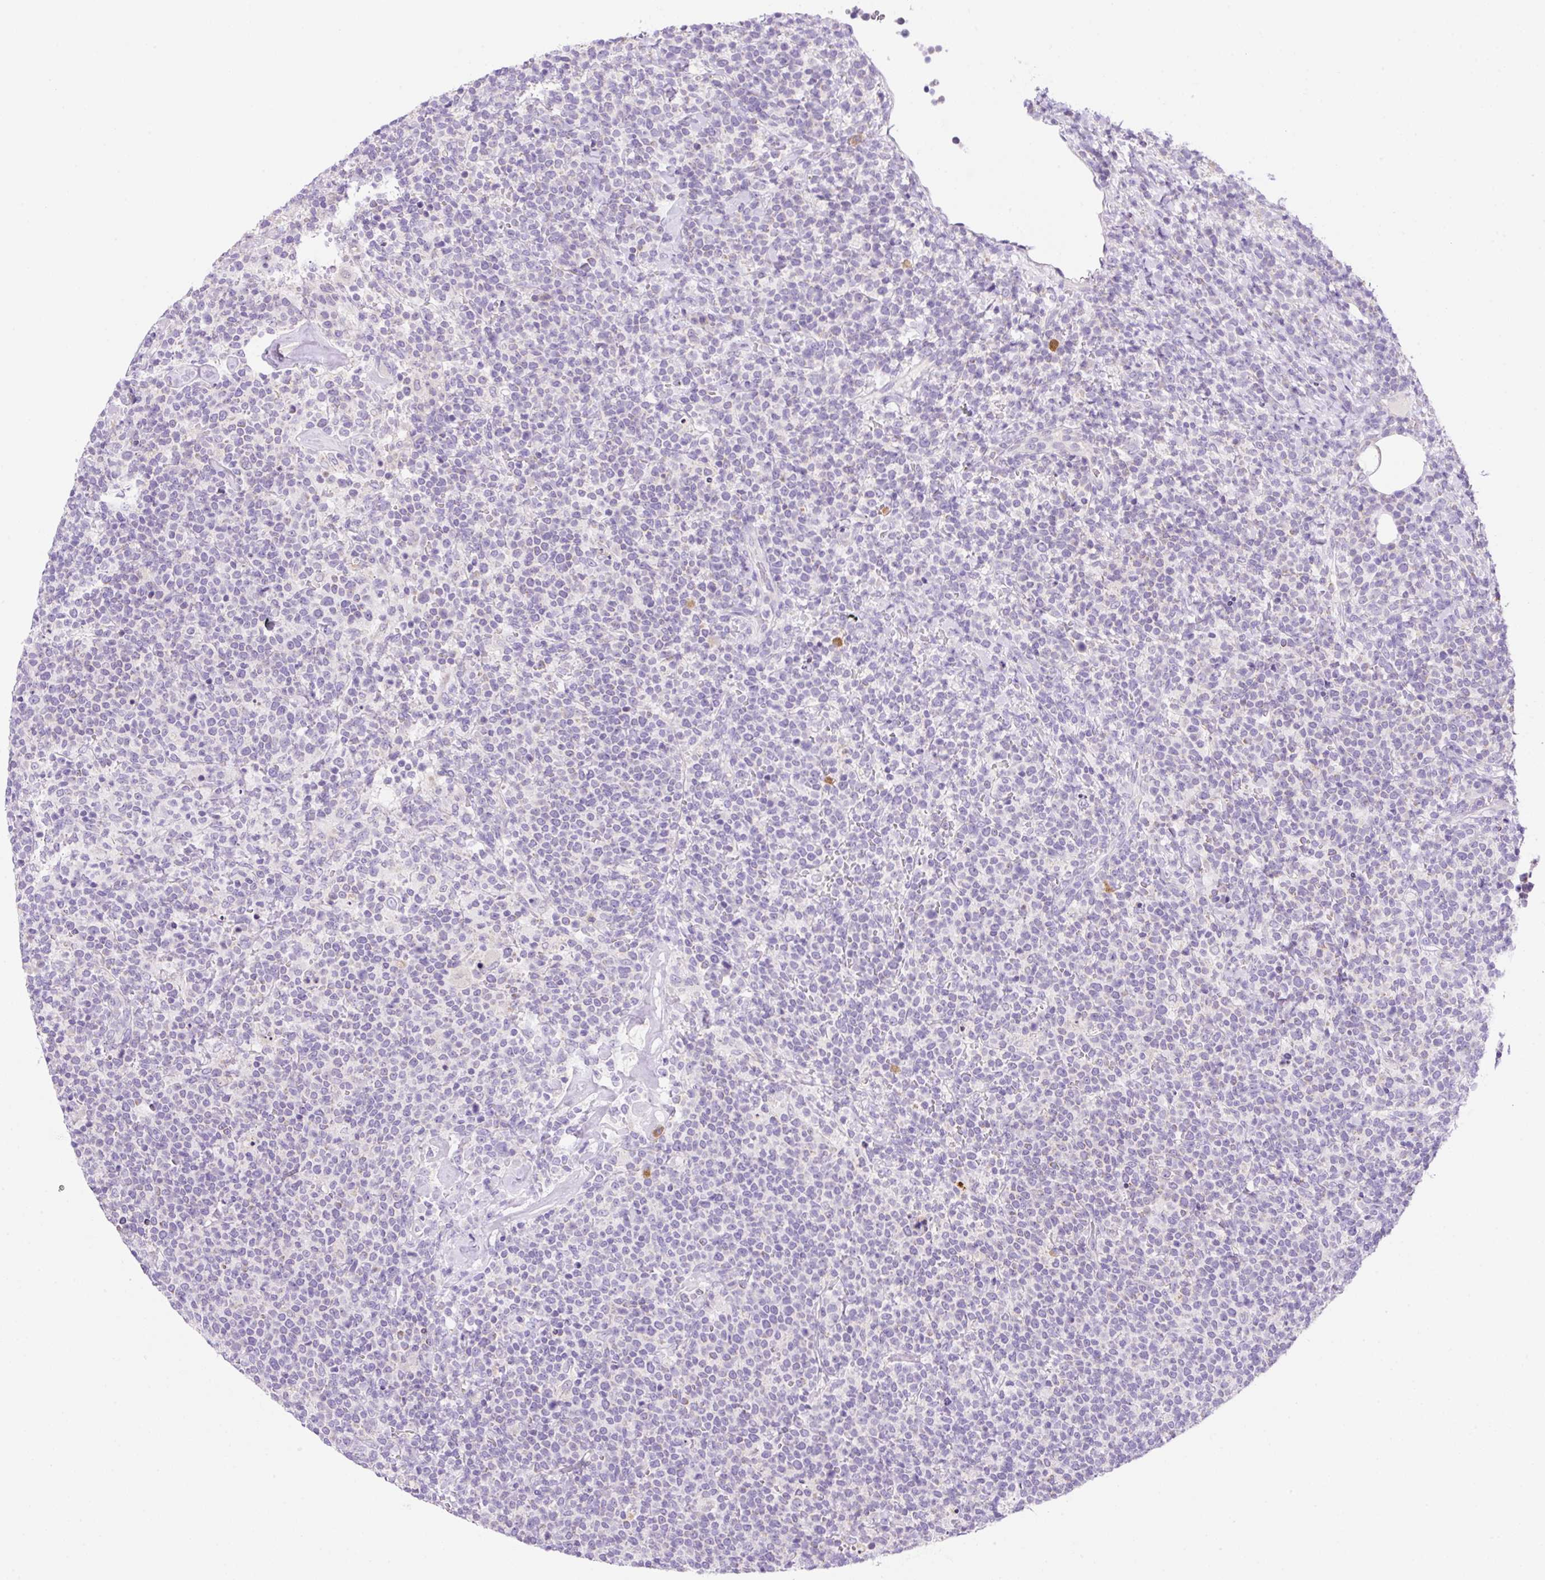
{"staining": {"intensity": "negative", "quantity": "none", "location": "none"}, "tissue": "lymphoma", "cell_type": "Tumor cells", "image_type": "cancer", "snomed": [{"axis": "morphology", "description": "Malignant lymphoma, non-Hodgkin's type, High grade"}, {"axis": "topography", "description": "Lymph node"}], "caption": "A photomicrograph of lymphoma stained for a protein shows no brown staining in tumor cells. (DAB (3,3'-diaminobenzidine) IHC, high magnification).", "gene": "NDST3", "patient": {"sex": "male", "age": 61}}